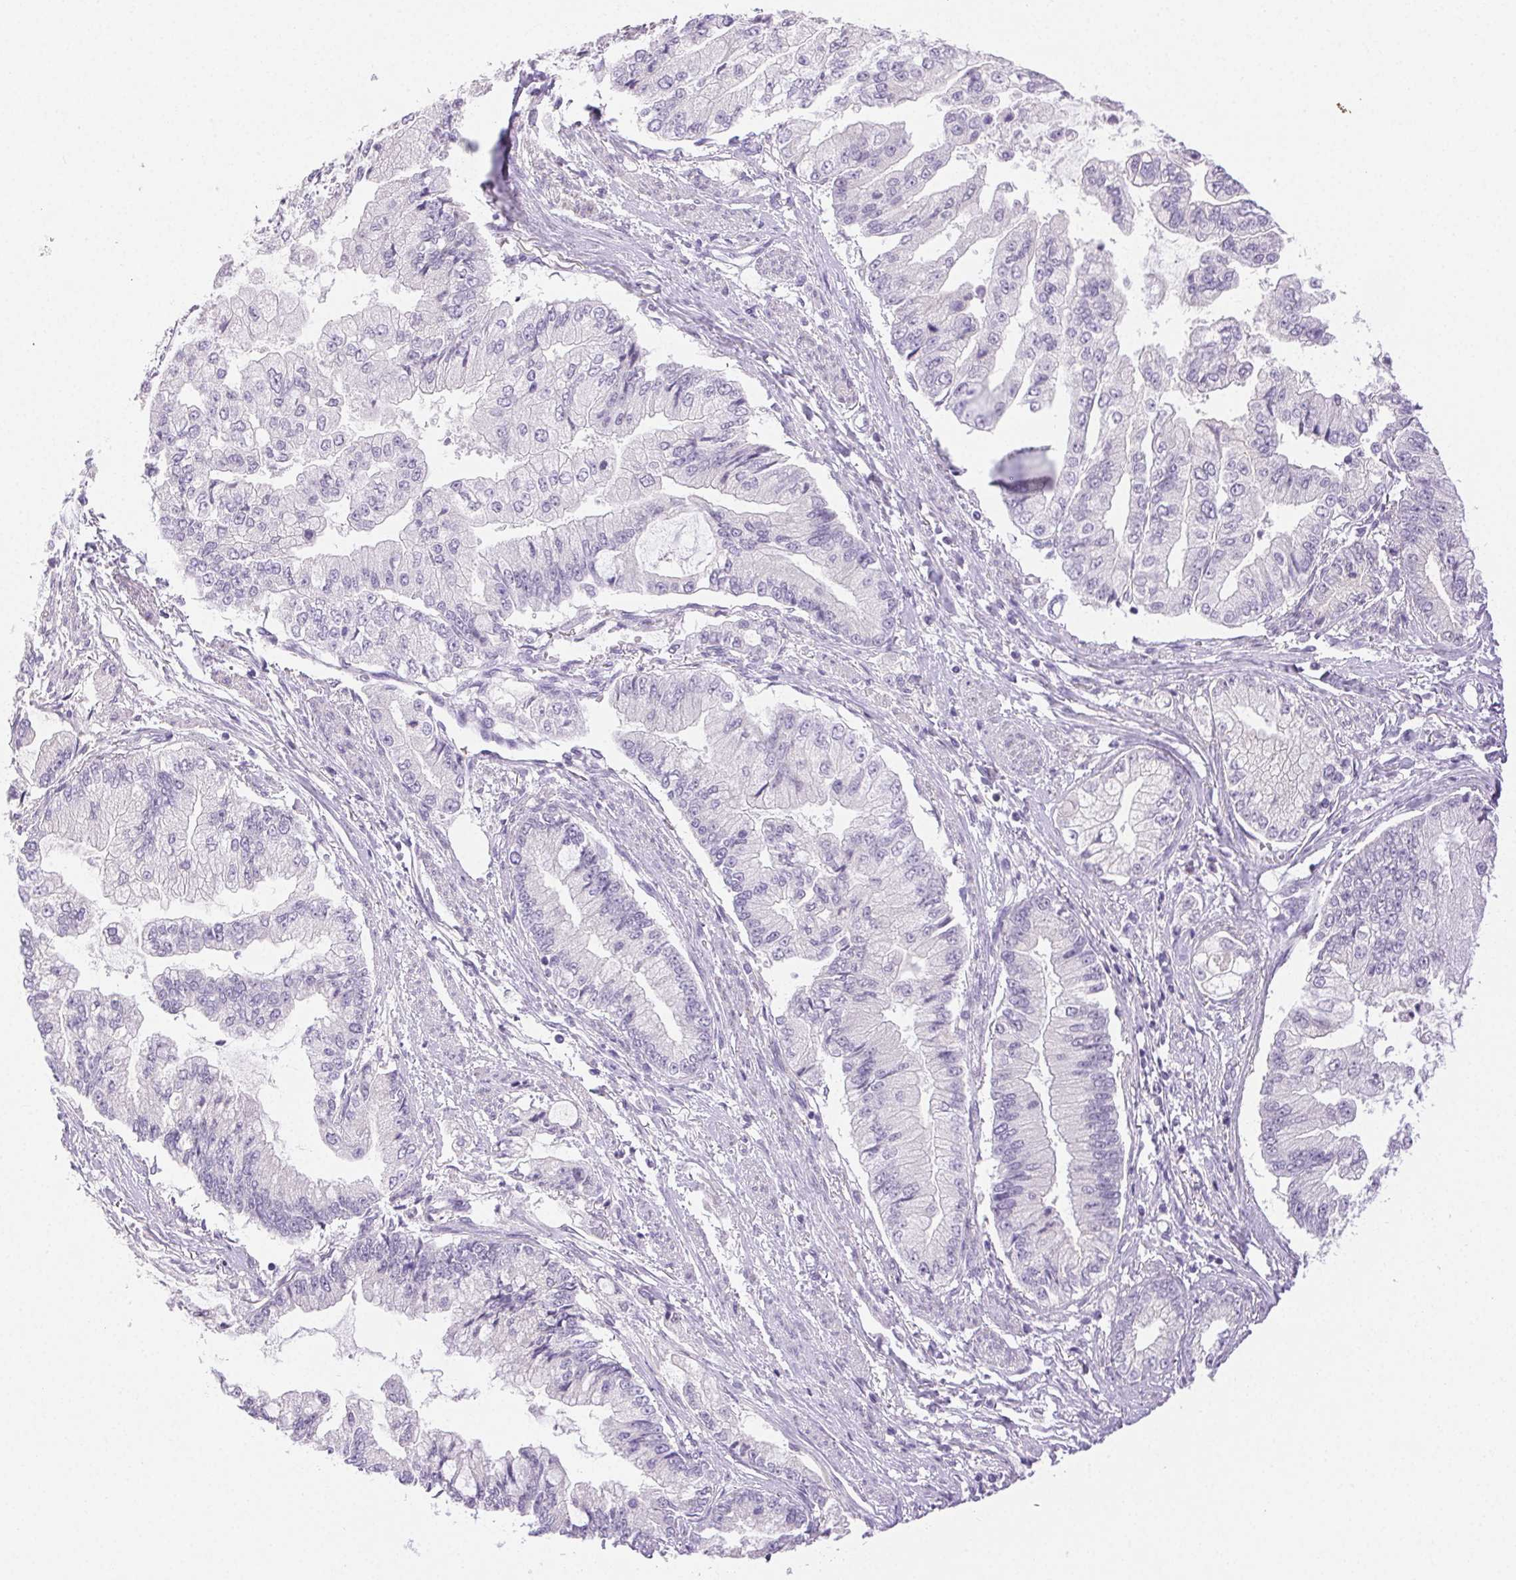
{"staining": {"intensity": "negative", "quantity": "none", "location": "none"}, "tissue": "stomach cancer", "cell_type": "Tumor cells", "image_type": "cancer", "snomed": [{"axis": "morphology", "description": "Adenocarcinoma, NOS"}, {"axis": "topography", "description": "Stomach, upper"}], "caption": "High power microscopy micrograph of an IHC histopathology image of stomach cancer, revealing no significant staining in tumor cells.", "gene": "EMX2", "patient": {"sex": "female", "age": 74}}